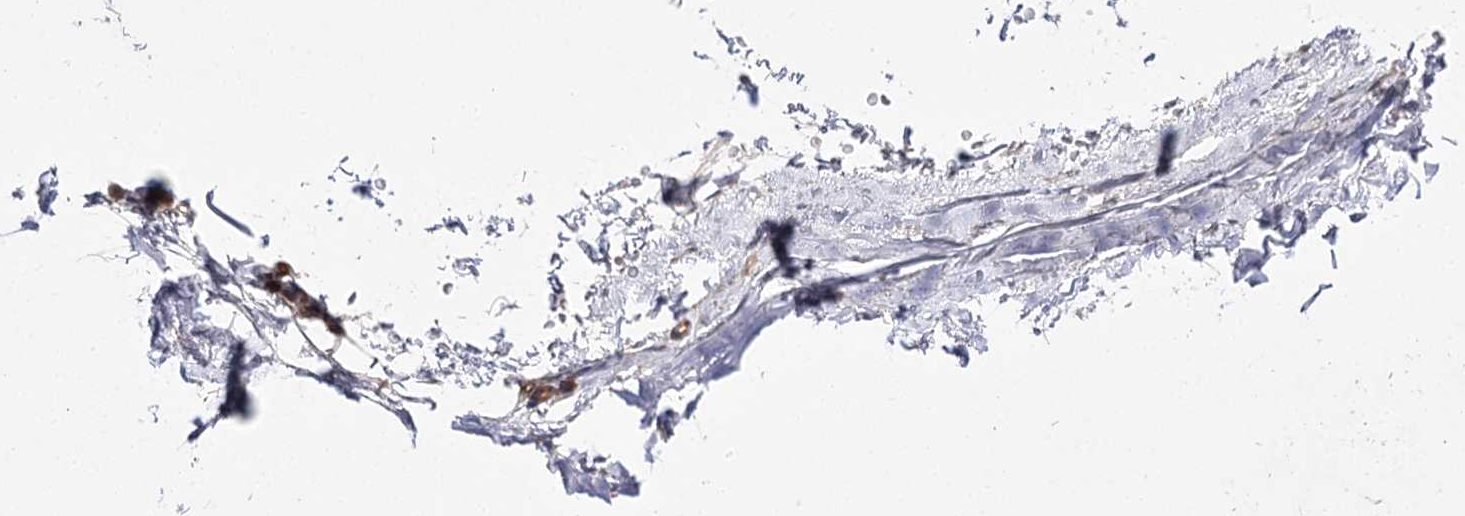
{"staining": {"intensity": "weak", "quantity": ">75%", "location": "cytoplasmic/membranous"}, "tissue": "adipose tissue", "cell_type": "Adipocytes", "image_type": "normal", "snomed": [{"axis": "morphology", "description": "Normal tissue, NOS"}, {"axis": "topography", "description": "Lymph node"}, {"axis": "topography", "description": "Bronchus"}], "caption": "IHC image of unremarkable adipose tissue stained for a protein (brown), which shows low levels of weak cytoplasmic/membranous expression in about >75% of adipocytes.", "gene": "BCR", "patient": {"sex": "male", "age": 63}}